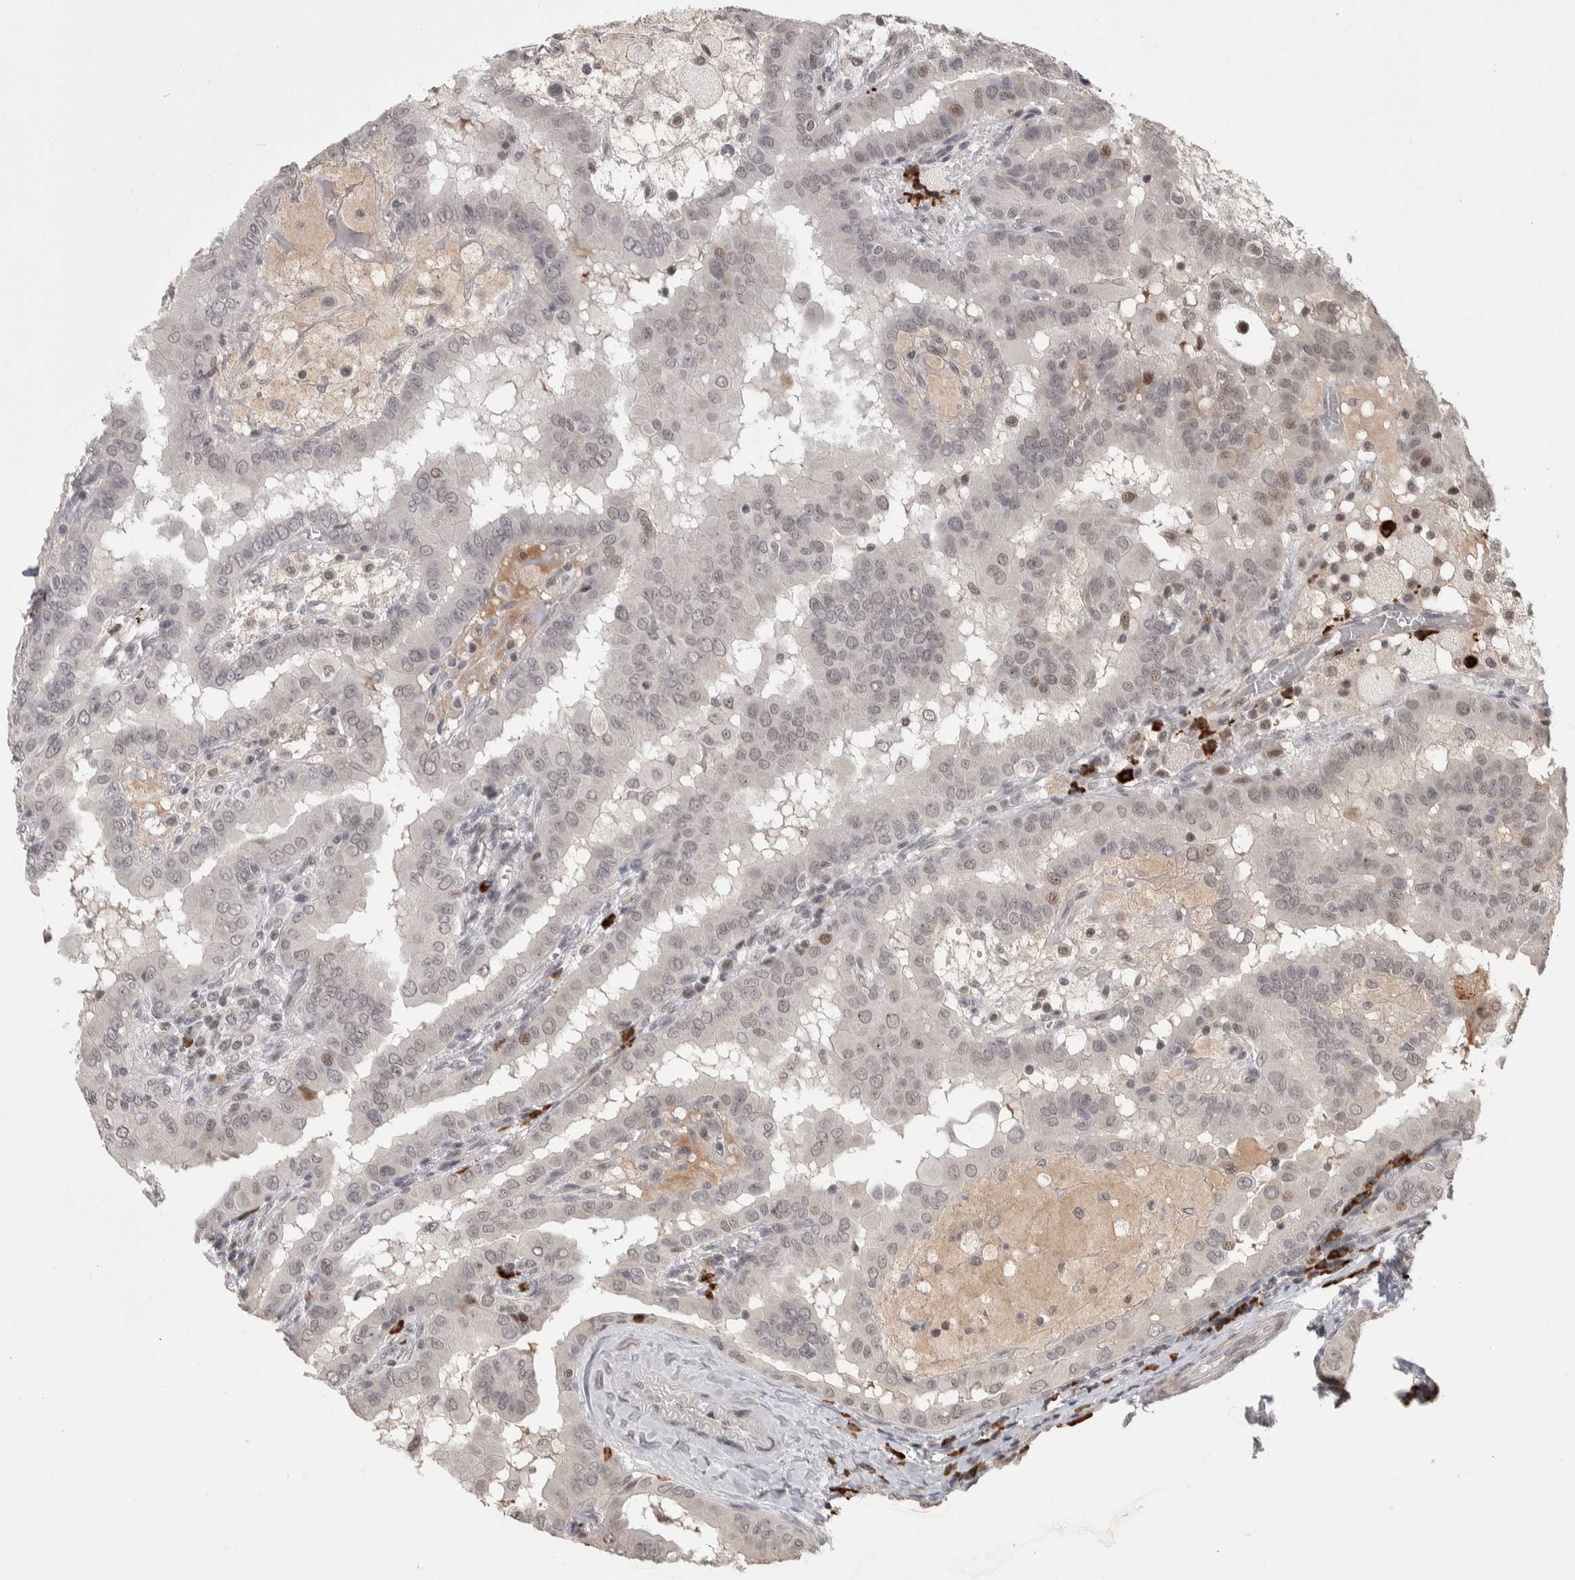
{"staining": {"intensity": "weak", "quantity": "<25%", "location": "nuclear"}, "tissue": "thyroid cancer", "cell_type": "Tumor cells", "image_type": "cancer", "snomed": [{"axis": "morphology", "description": "Papillary adenocarcinoma, NOS"}, {"axis": "topography", "description": "Thyroid gland"}], "caption": "This histopathology image is of thyroid cancer stained with IHC to label a protein in brown with the nuclei are counter-stained blue. There is no staining in tumor cells. (DAB immunohistochemistry visualized using brightfield microscopy, high magnification).", "gene": "ZNF592", "patient": {"sex": "male", "age": 33}}